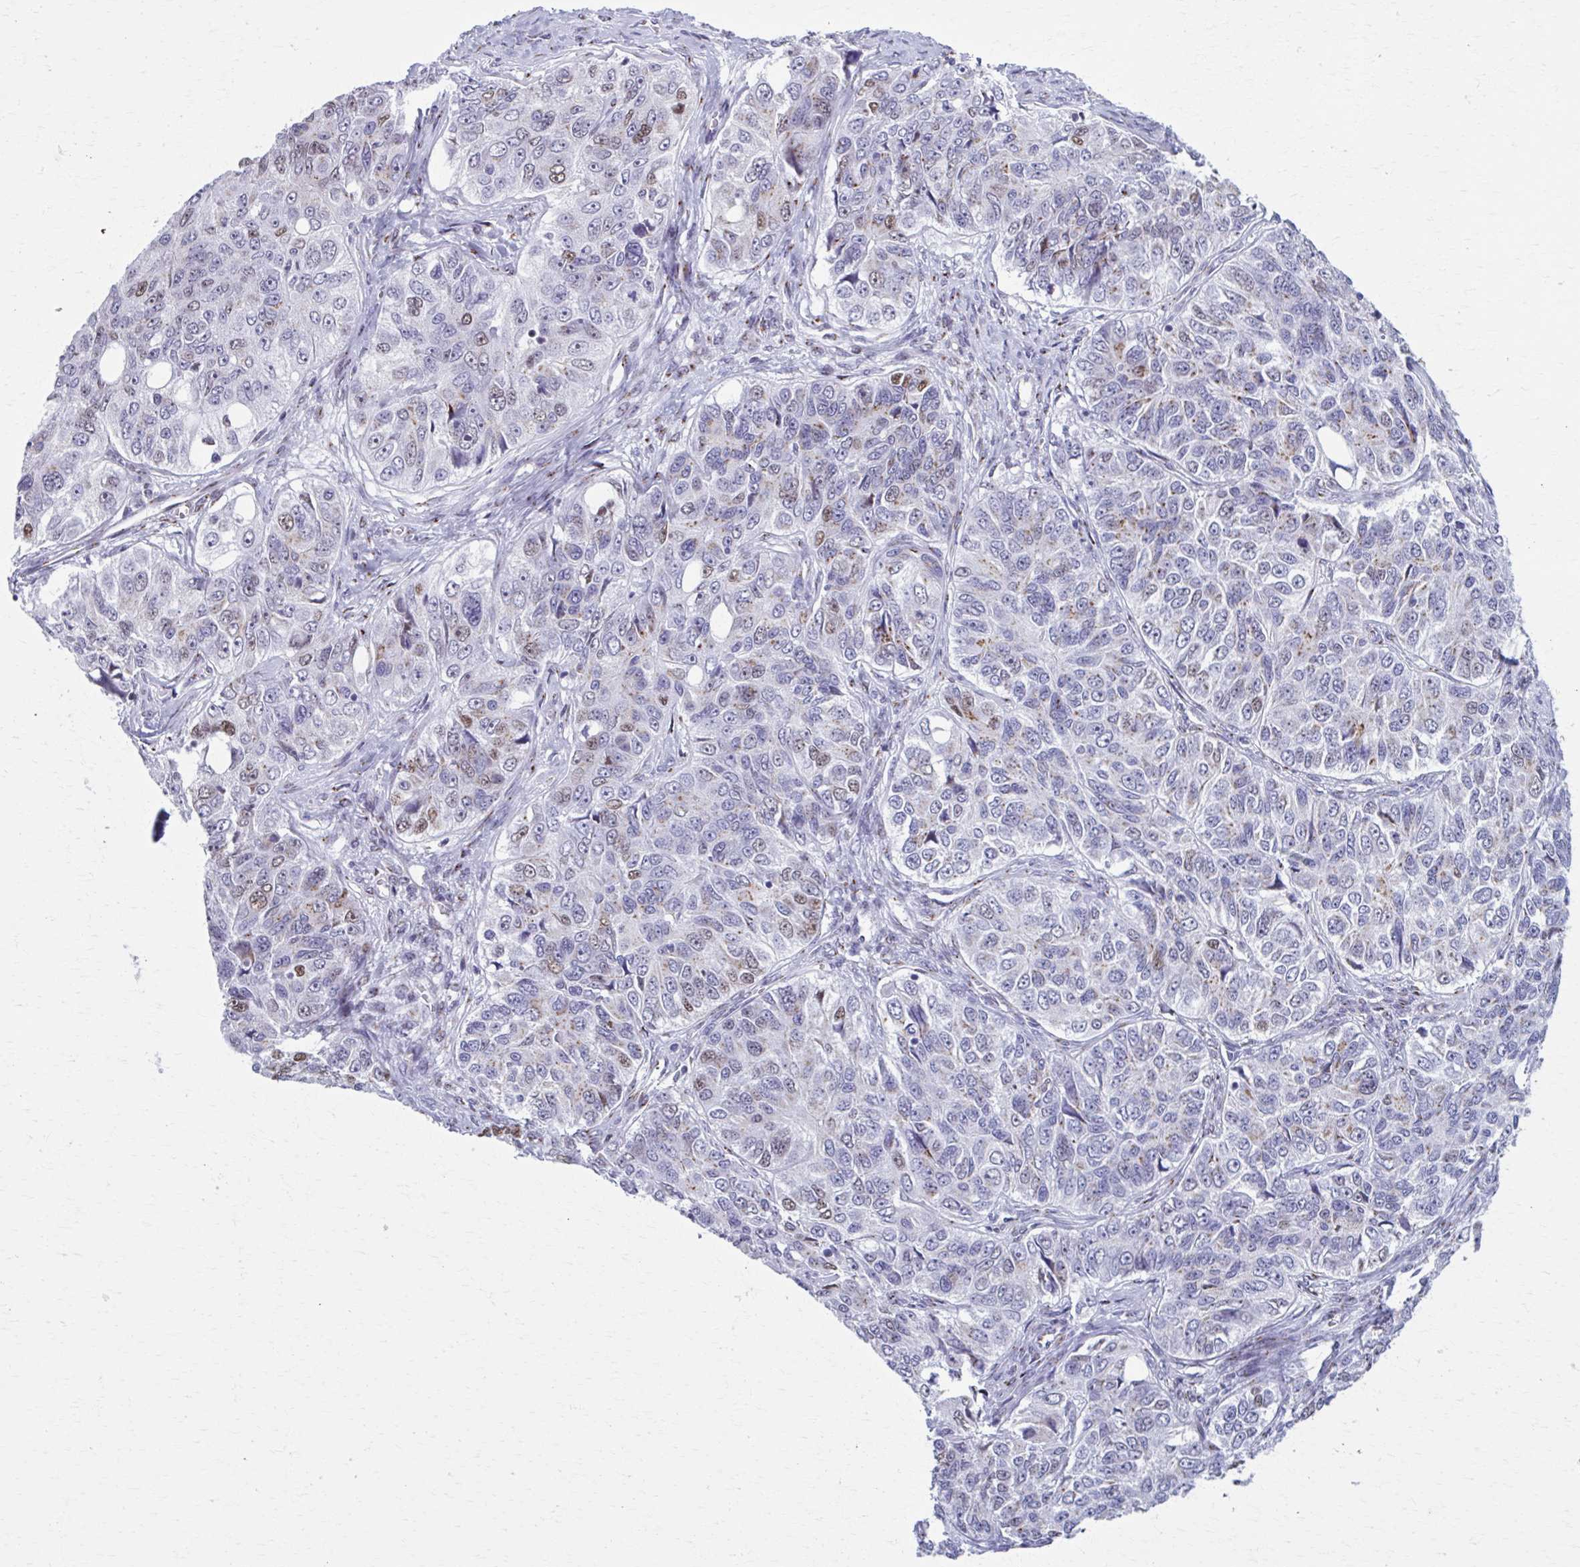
{"staining": {"intensity": "moderate", "quantity": "<25%", "location": "nuclear"}, "tissue": "ovarian cancer", "cell_type": "Tumor cells", "image_type": "cancer", "snomed": [{"axis": "morphology", "description": "Carcinoma, endometroid"}, {"axis": "topography", "description": "Ovary"}], "caption": "Immunohistochemical staining of human ovarian cancer (endometroid carcinoma) exhibits low levels of moderate nuclear expression in about <25% of tumor cells.", "gene": "ZNF682", "patient": {"sex": "female", "age": 51}}